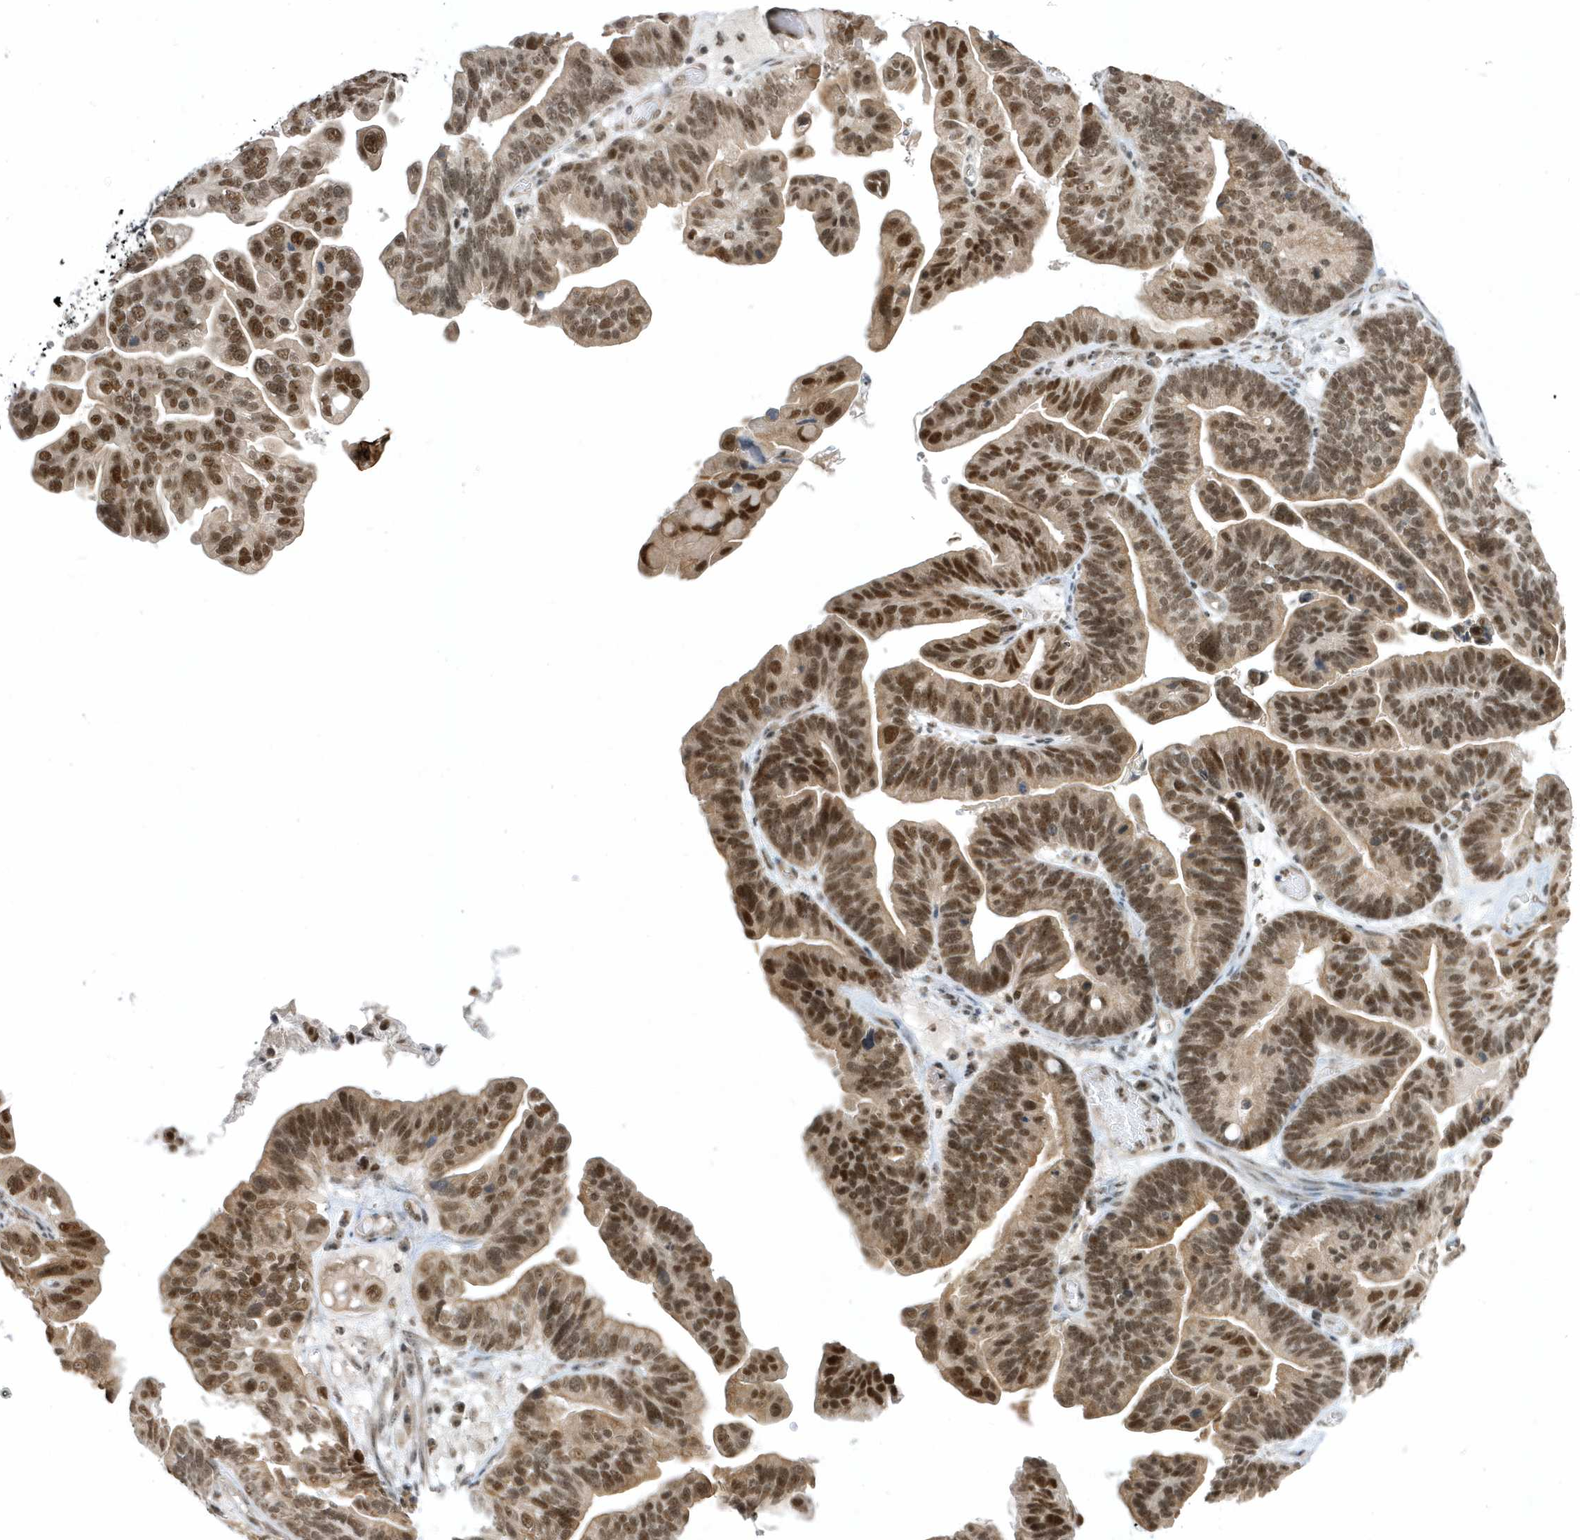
{"staining": {"intensity": "moderate", "quantity": ">75%", "location": "nuclear"}, "tissue": "ovarian cancer", "cell_type": "Tumor cells", "image_type": "cancer", "snomed": [{"axis": "morphology", "description": "Cystadenocarcinoma, serous, NOS"}, {"axis": "topography", "description": "Ovary"}], "caption": "DAB (3,3'-diaminobenzidine) immunohistochemical staining of ovarian cancer displays moderate nuclear protein positivity in approximately >75% of tumor cells.", "gene": "ZNF740", "patient": {"sex": "female", "age": 56}}